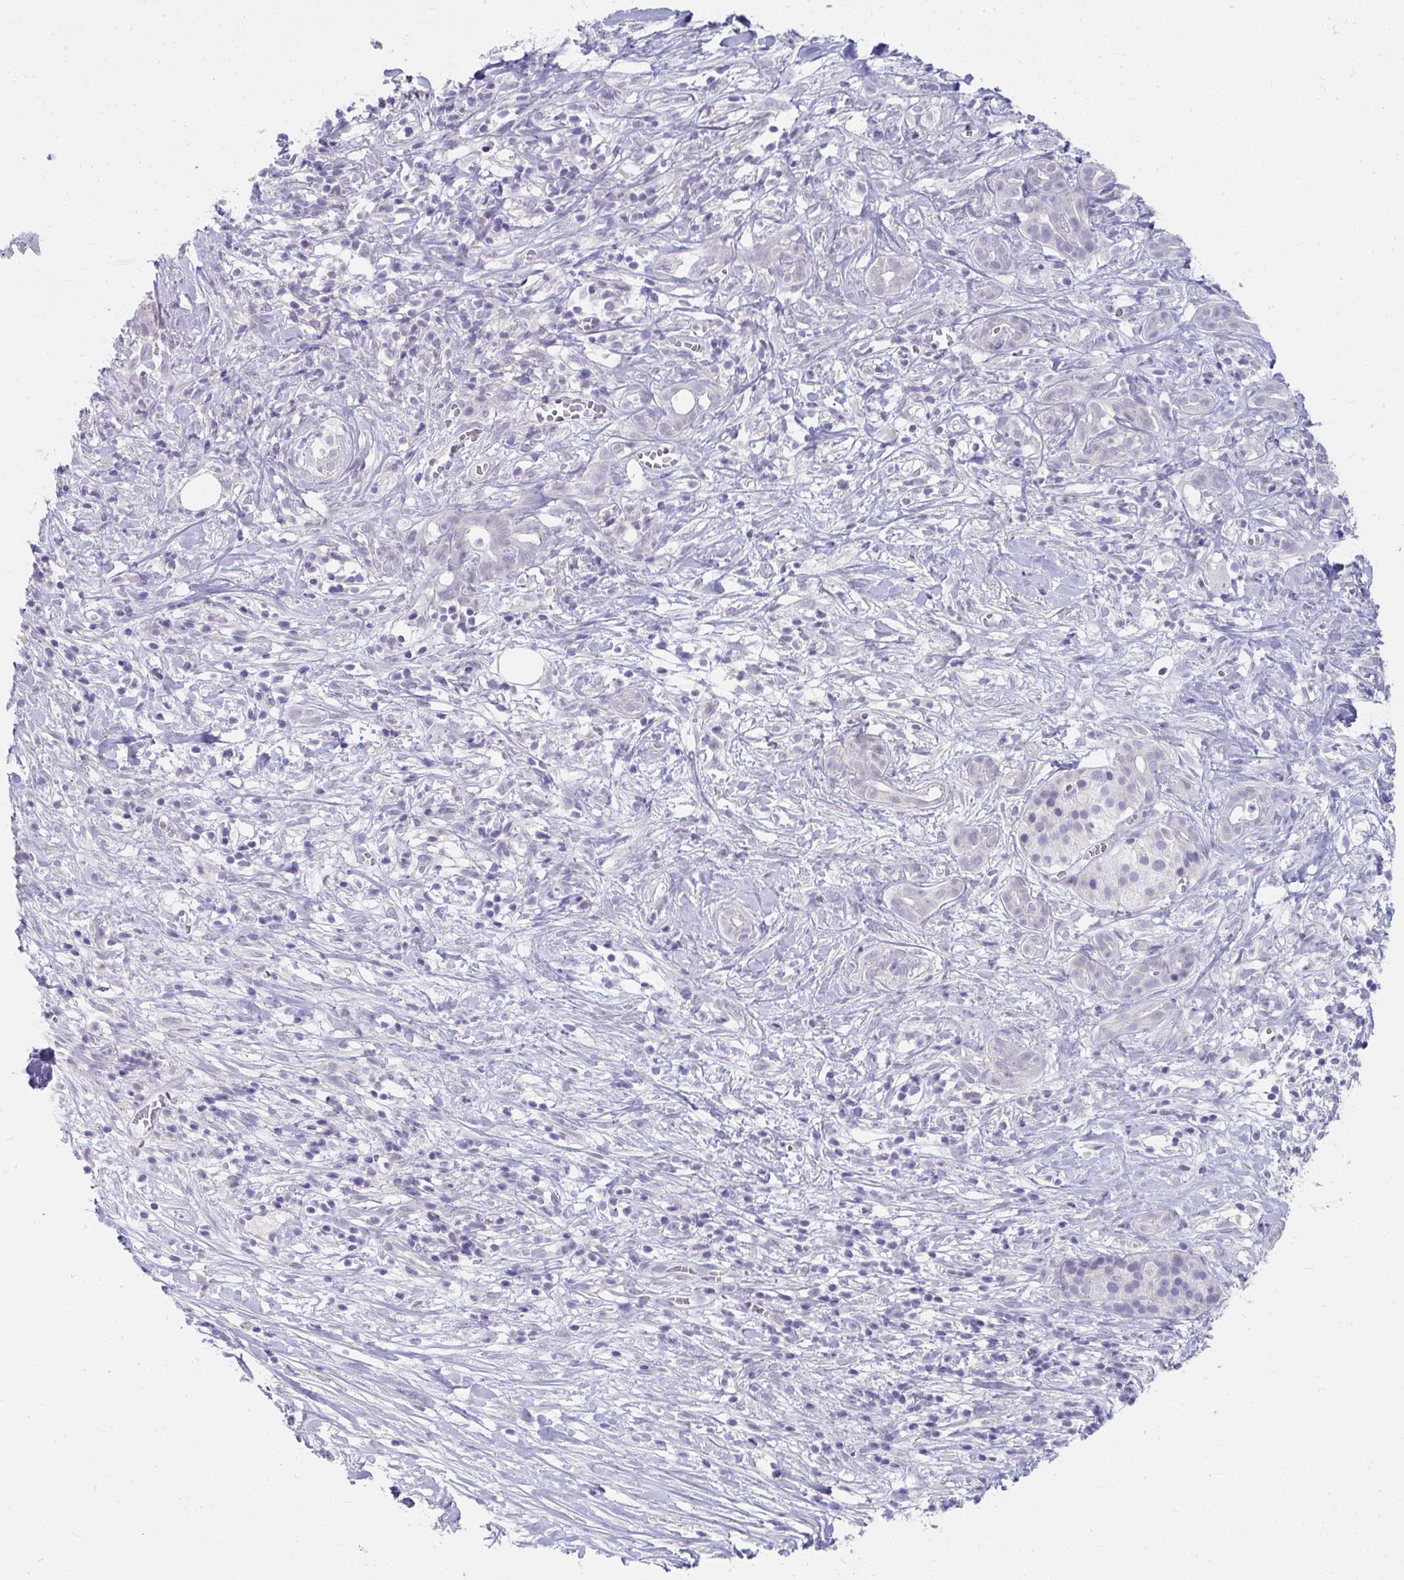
{"staining": {"intensity": "negative", "quantity": "none", "location": "none"}, "tissue": "pancreatic cancer", "cell_type": "Tumor cells", "image_type": "cancer", "snomed": [{"axis": "morphology", "description": "Adenocarcinoma, NOS"}, {"axis": "topography", "description": "Pancreas"}], "caption": "Micrograph shows no significant protein staining in tumor cells of pancreatic adenocarcinoma.", "gene": "UGT3A2", "patient": {"sex": "male", "age": 61}}